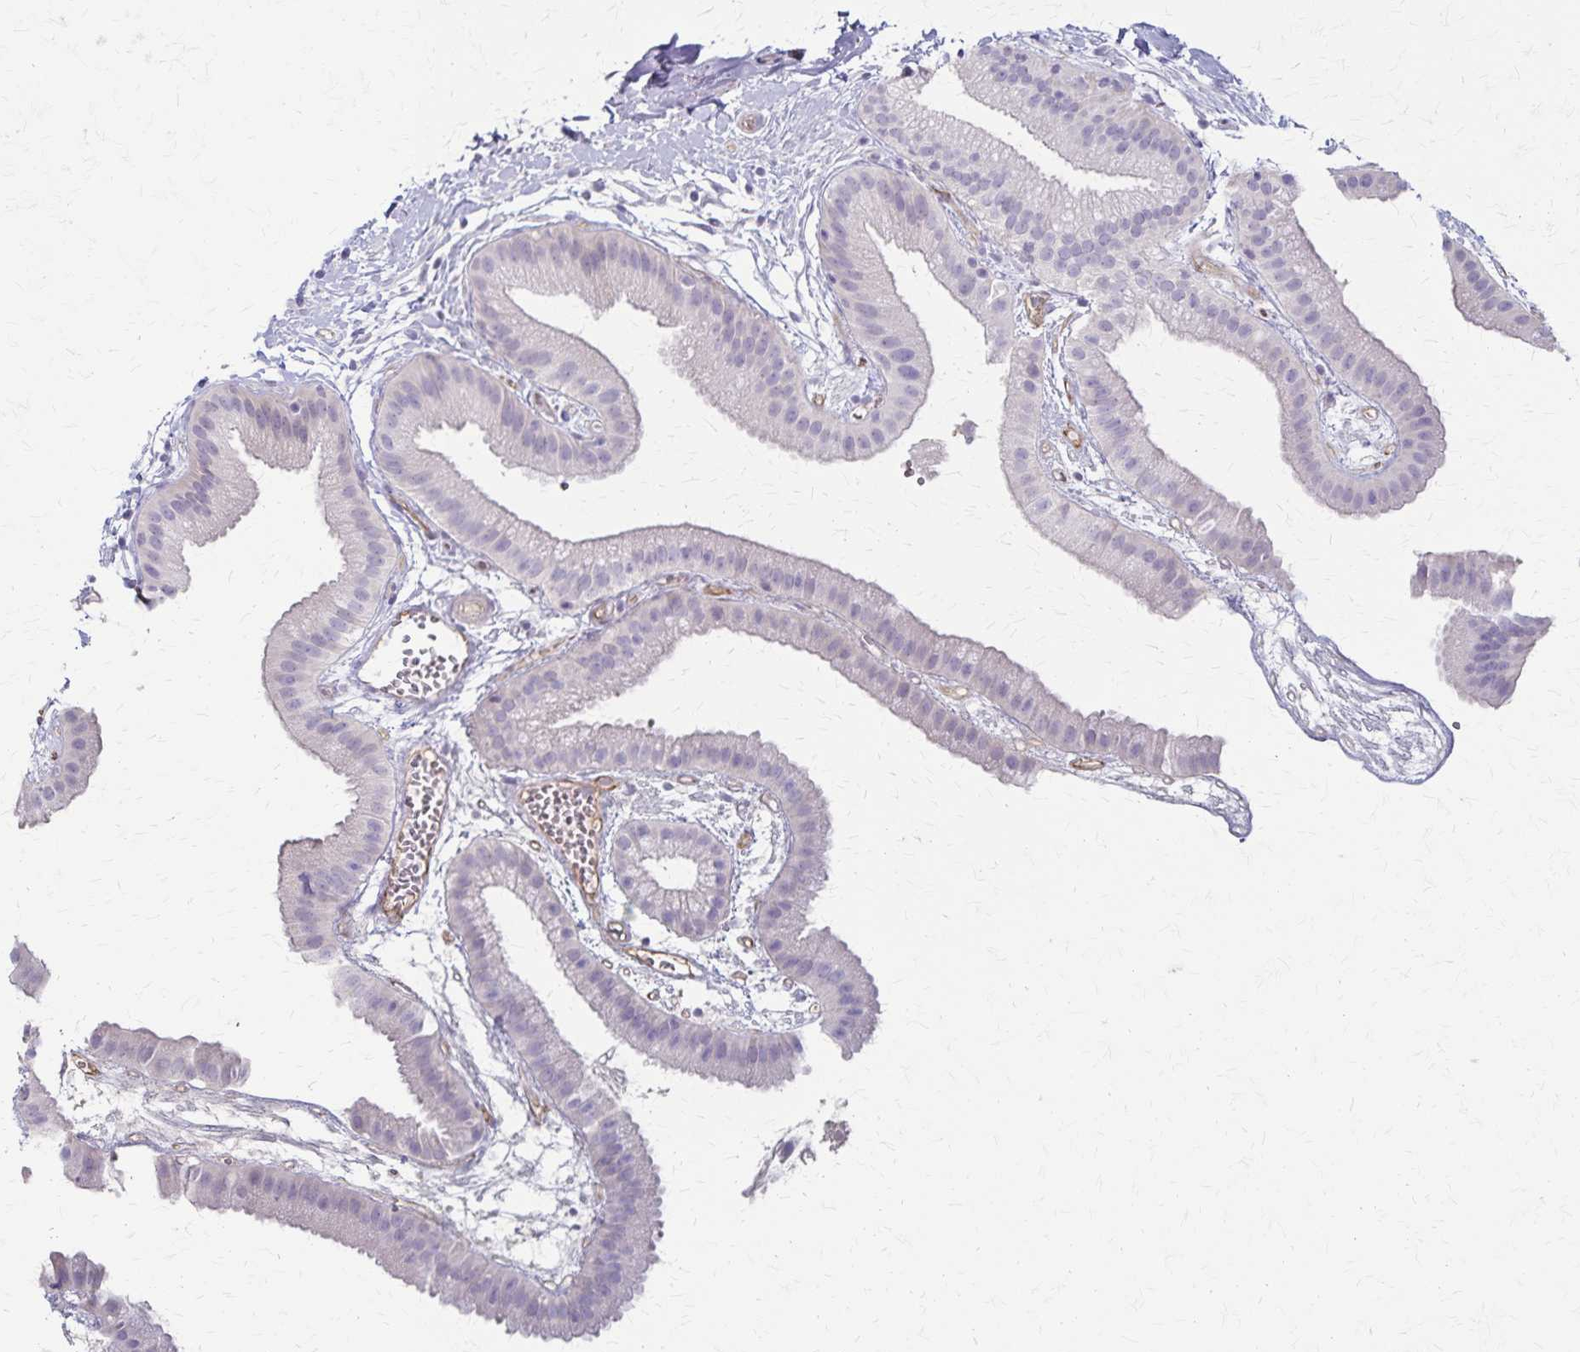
{"staining": {"intensity": "negative", "quantity": "none", "location": "none"}, "tissue": "gallbladder", "cell_type": "Glandular cells", "image_type": "normal", "snomed": [{"axis": "morphology", "description": "Normal tissue, NOS"}, {"axis": "topography", "description": "Gallbladder"}], "caption": "Micrograph shows no protein expression in glandular cells of benign gallbladder.", "gene": "RASL10B", "patient": {"sex": "female", "age": 63}}